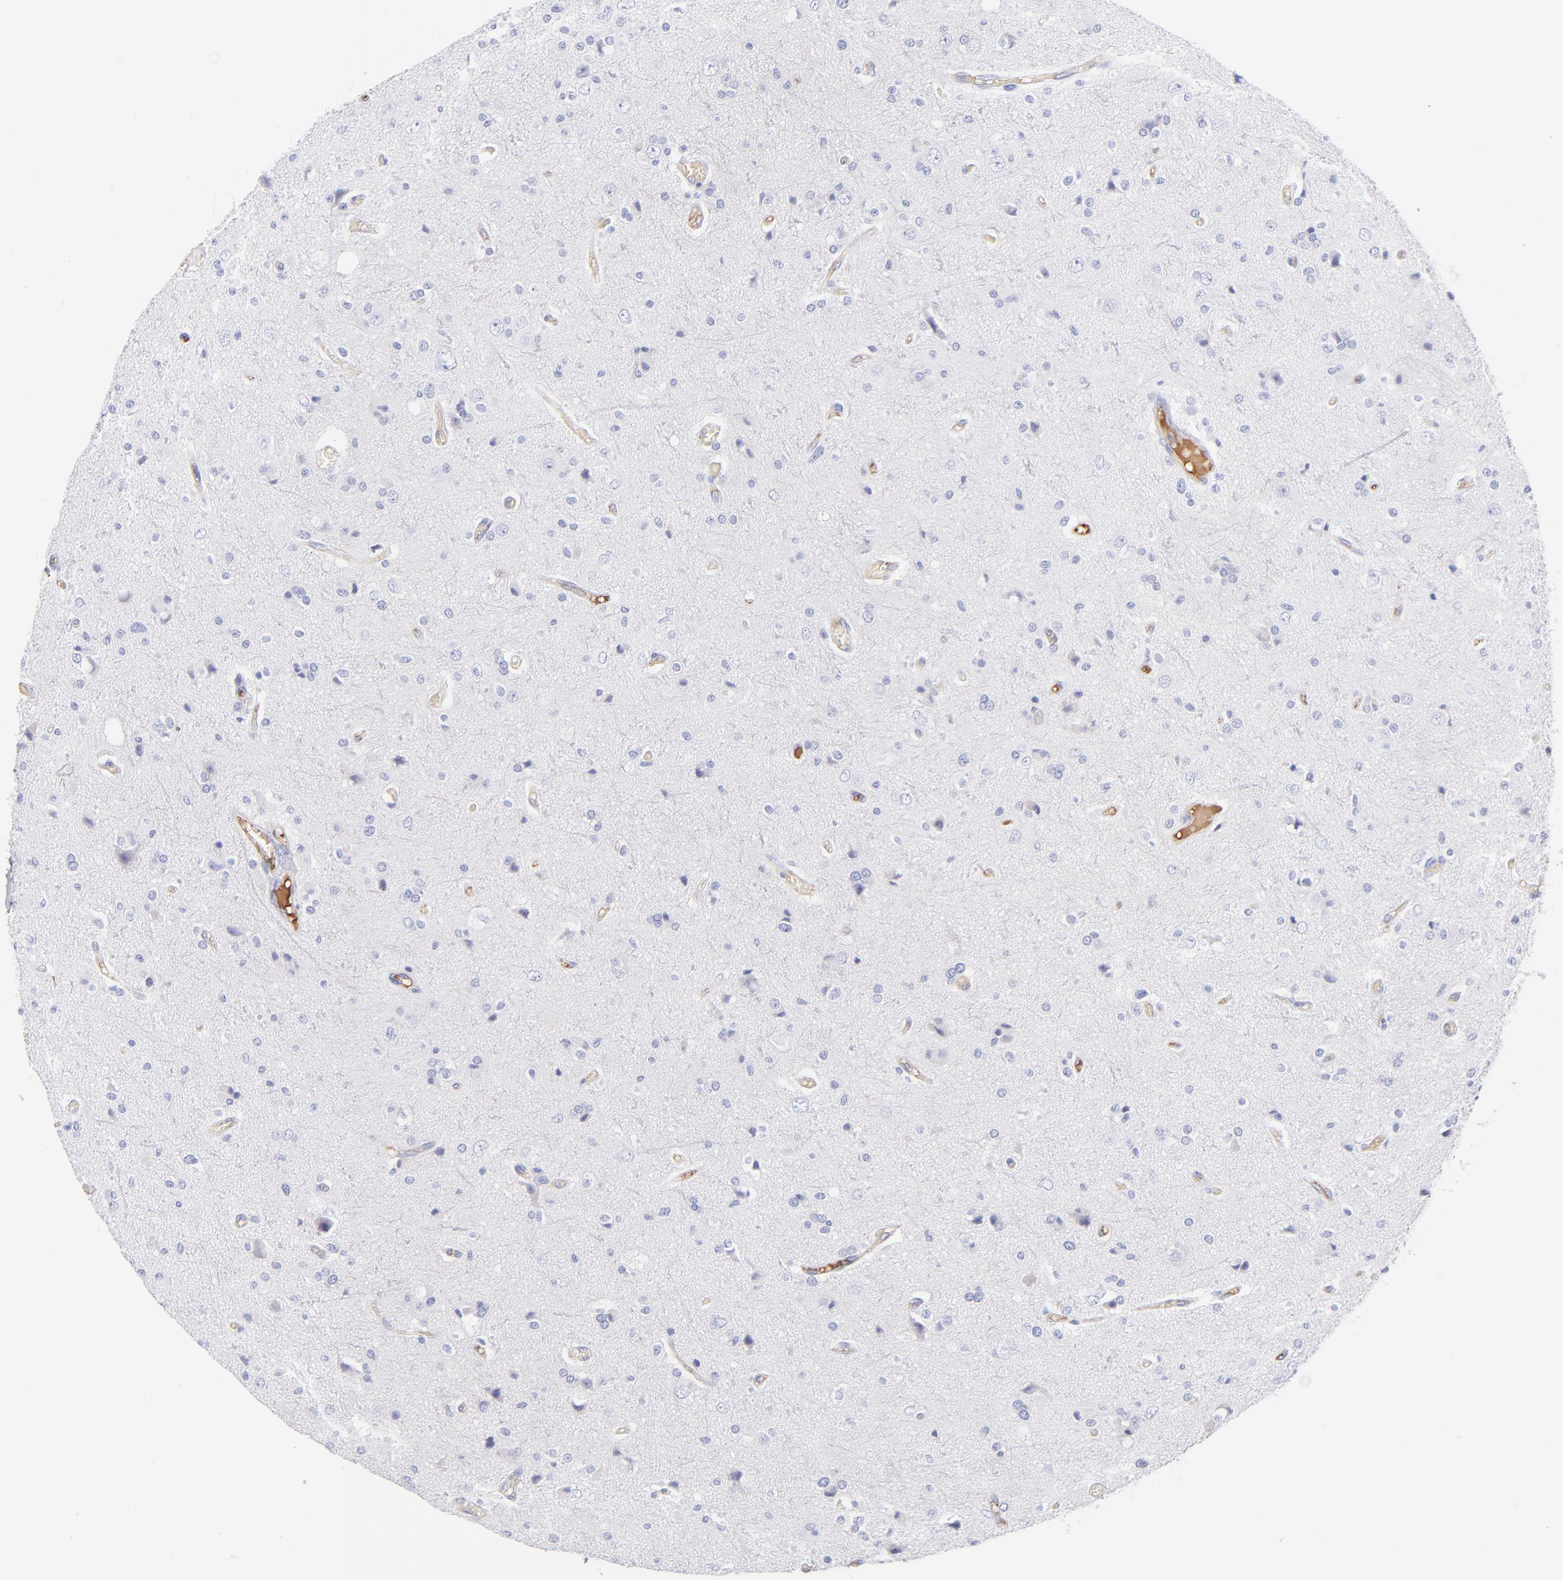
{"staining": {"intensity": "negative", "quantity": "none", "location": "none"}, "tissue": "glioma", "cell_type": "Tumor cells", "image_type": "cancer", "snomed": [{"axis": "morphology", "description": "Glioma, malignant, High grade"}, {"axis": "topography", "description": "Brain"}], "caption": "Immunohistochemistry (IHC) micrograph of neoplastic tissue: human malignant high-grade glioma stained with DAB (3,3'-diaminobenzidine) shows no significant protein positivity in tumor cells.", "gene": "HP", "patient": {"sex": "male", "age": 47}}